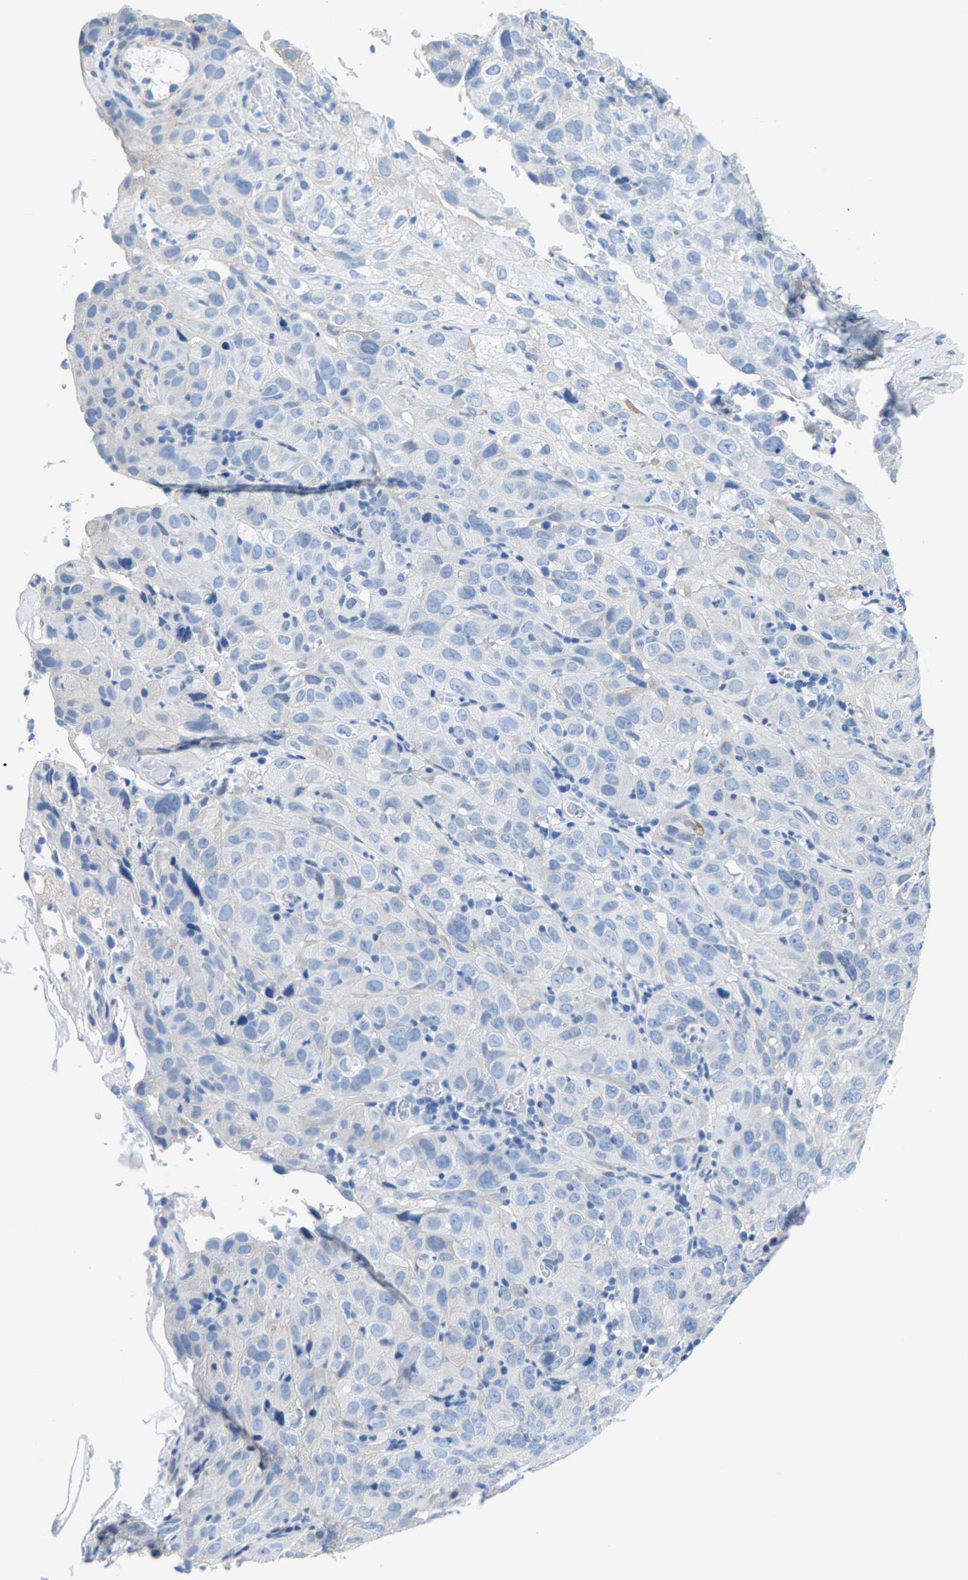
{"staining": {"intensity": "negative", "quantity": "none", "location": "none"}, "tissue": "cervical cancer", "cell_type": "Tumor cells", "image_type": "cancer", "snomed": [{"axis": "morphology", "description": "Squamous cell carcinoma, NOS"}, {"axis": "topography", "description": "Cervix"}], "caption": "Protein analysis of cervical cancer shows no significant staining in tumor cells.", "gene": "DSCAM", "patient": {"sex": "female", "age": 32}}